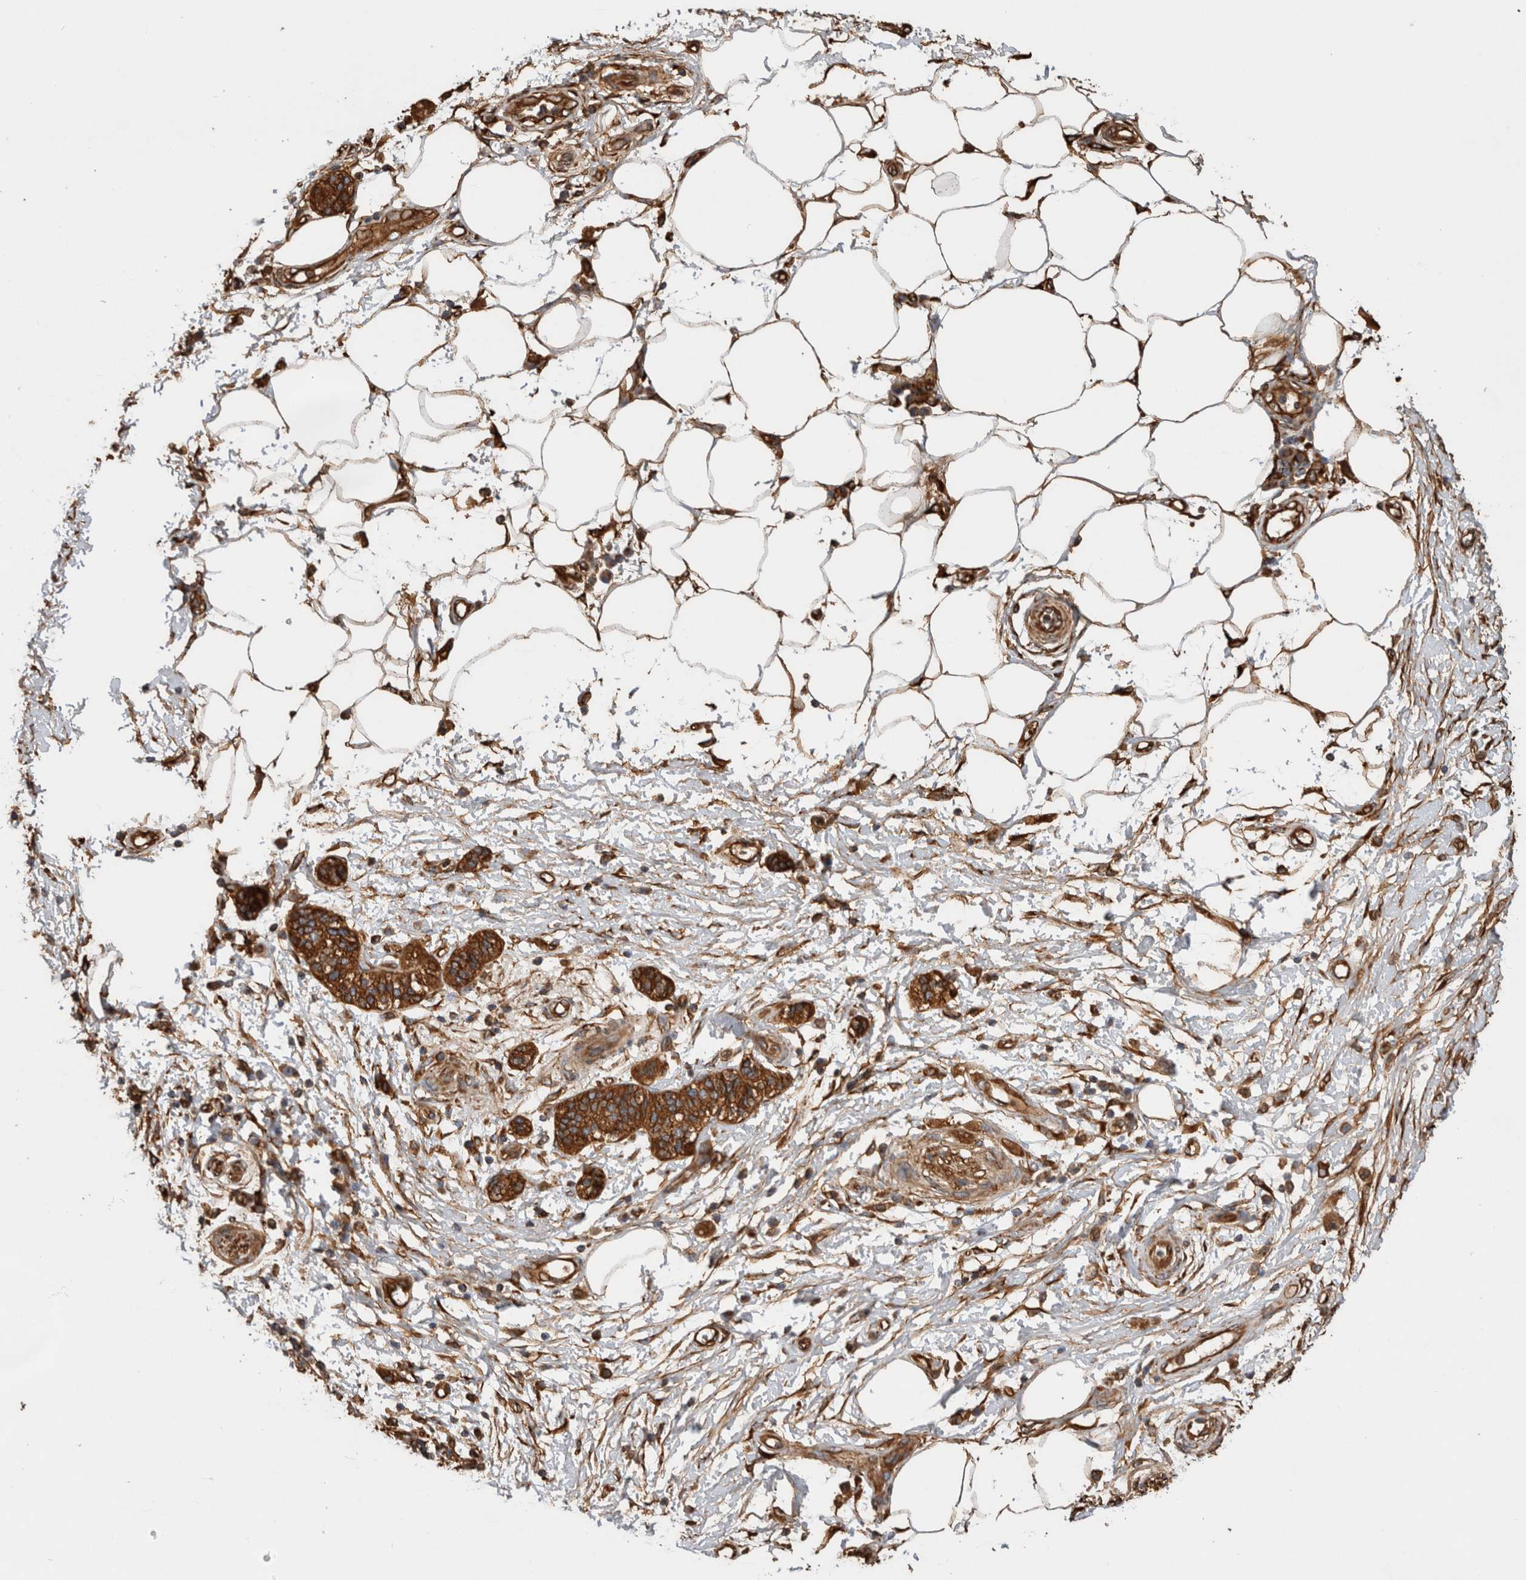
{"staining": {"intensity": "strong", "quantity": ">75%", "location": "cytoplasmic/membranous"}, "tissue": "pancreatic cancer", "cell_type": "Tumor cells", "image_type": "cancer", "snomed": [{"axis": "morphology", "description": "Adenocarcinoma, NOS"}, {"axis": "topography", "description": "Pancreas"}], "caption": "There is high levels of strong cytoplasmic/membranous positivity in tumor cells of pancreatic cancer (adenocarcinoma), as demonstrated by immunohistochemical staining (brown color).", "gene": "ZNF397", "patient": {"sex": "female", "age": 78}}